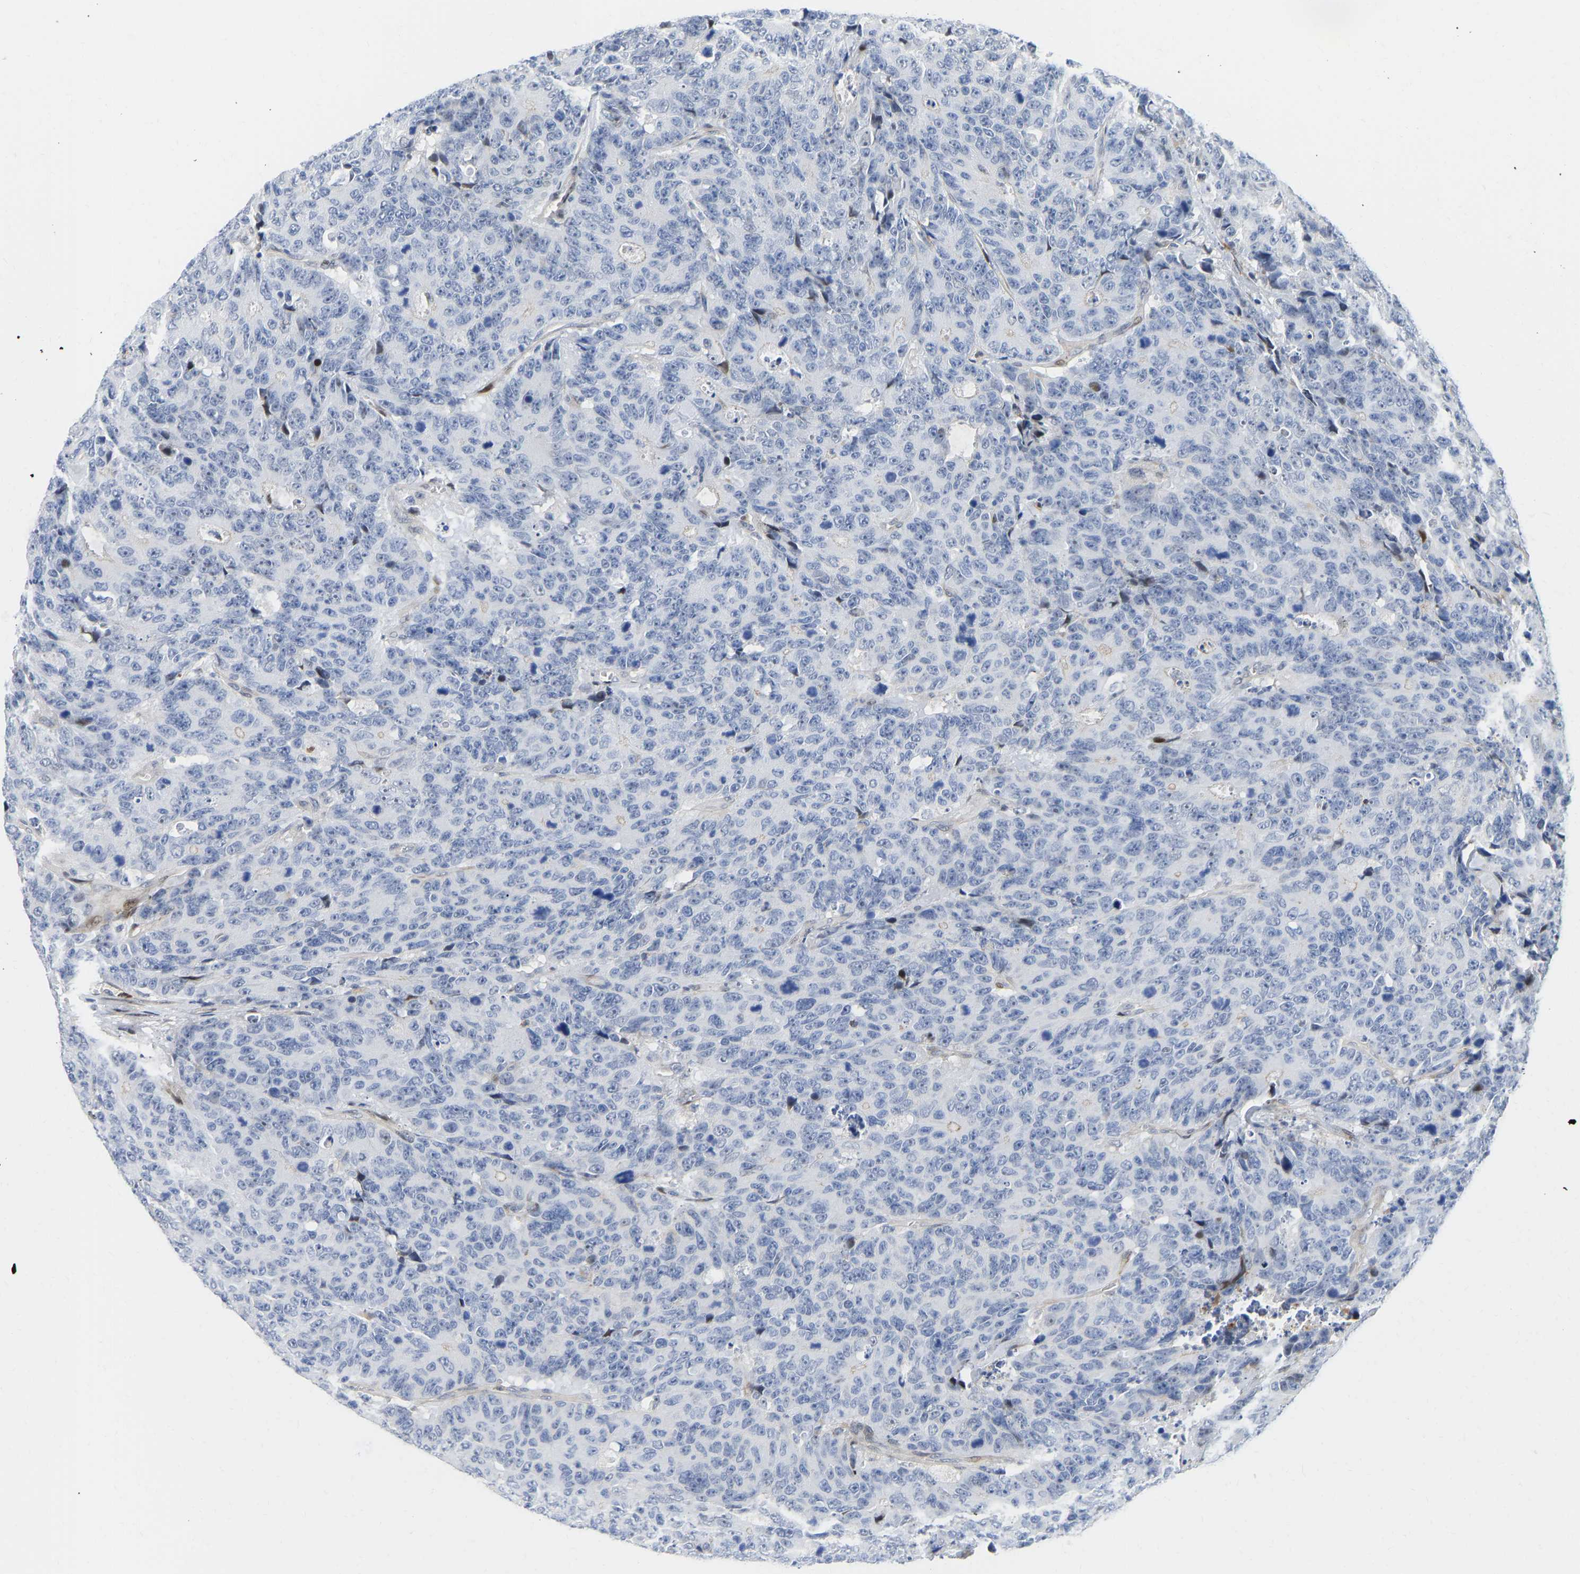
{"staining": {"intensity": "moderate", "quantity": "<25%", "location": "nuclear"}, "tissue": "colorectal cancer", "cell_type": "Tumor cells", "image_type": "cancer", "snomed": [{"axis": "morphology", "description": "Adenocarcinoma, NOS"}, {"axis": "topography", "description": "Colon"}], "caption": "The photomicrograph exhibits immunohistochemical staining of adenocarcinoma (colorectal). There is moderate nuclear expression is seen in about <25% of tumor cells. Immunohistochemistry stains the protein of interest in brown and the nuclei are stained blue.", "gene": "HDAC5", "patient": {"sex": "female", "age": 86}}